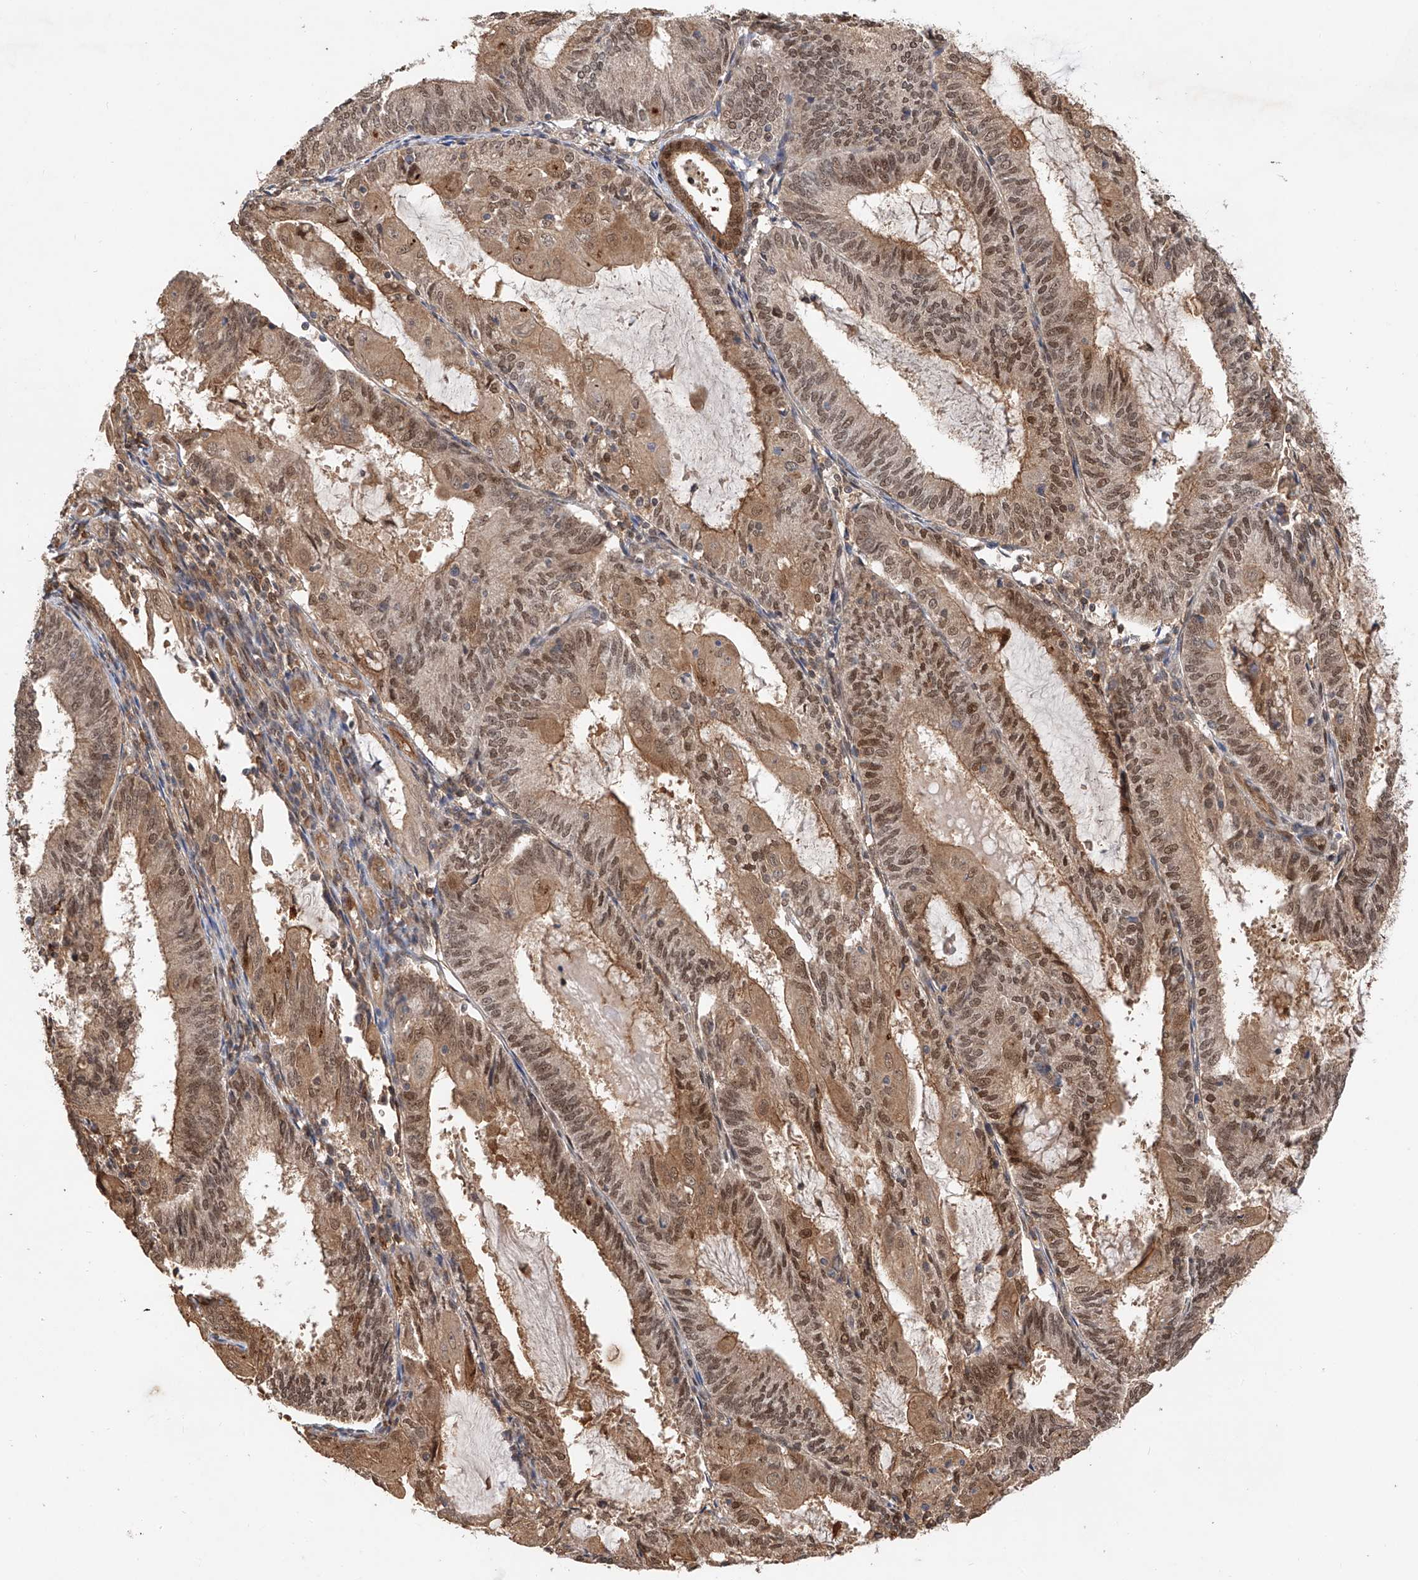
{"staining": {"intensity": "moderate", "quantity": ">75%", "location": "cytoplasmic/membranous,nuclear"}, "tissue": "endometrial cancer", "cell_type": "Tumor cells", "image_type": "cancer", "snomed": [{"axis": "morphology", "description": "Adenocarcinoma, NOS"}, {"axis": "topography", "description": "Endometrium"}], "caption": "Protein expression by immunohistochemistry exhibits moderate cytoplasmic/membranous and nuclear positivity in approximately >75% of tumor cells in endometrial cancer (adenocarcinoma).", "gene": "RILPL2", "patient": {"sex": "female", "age": 81}}